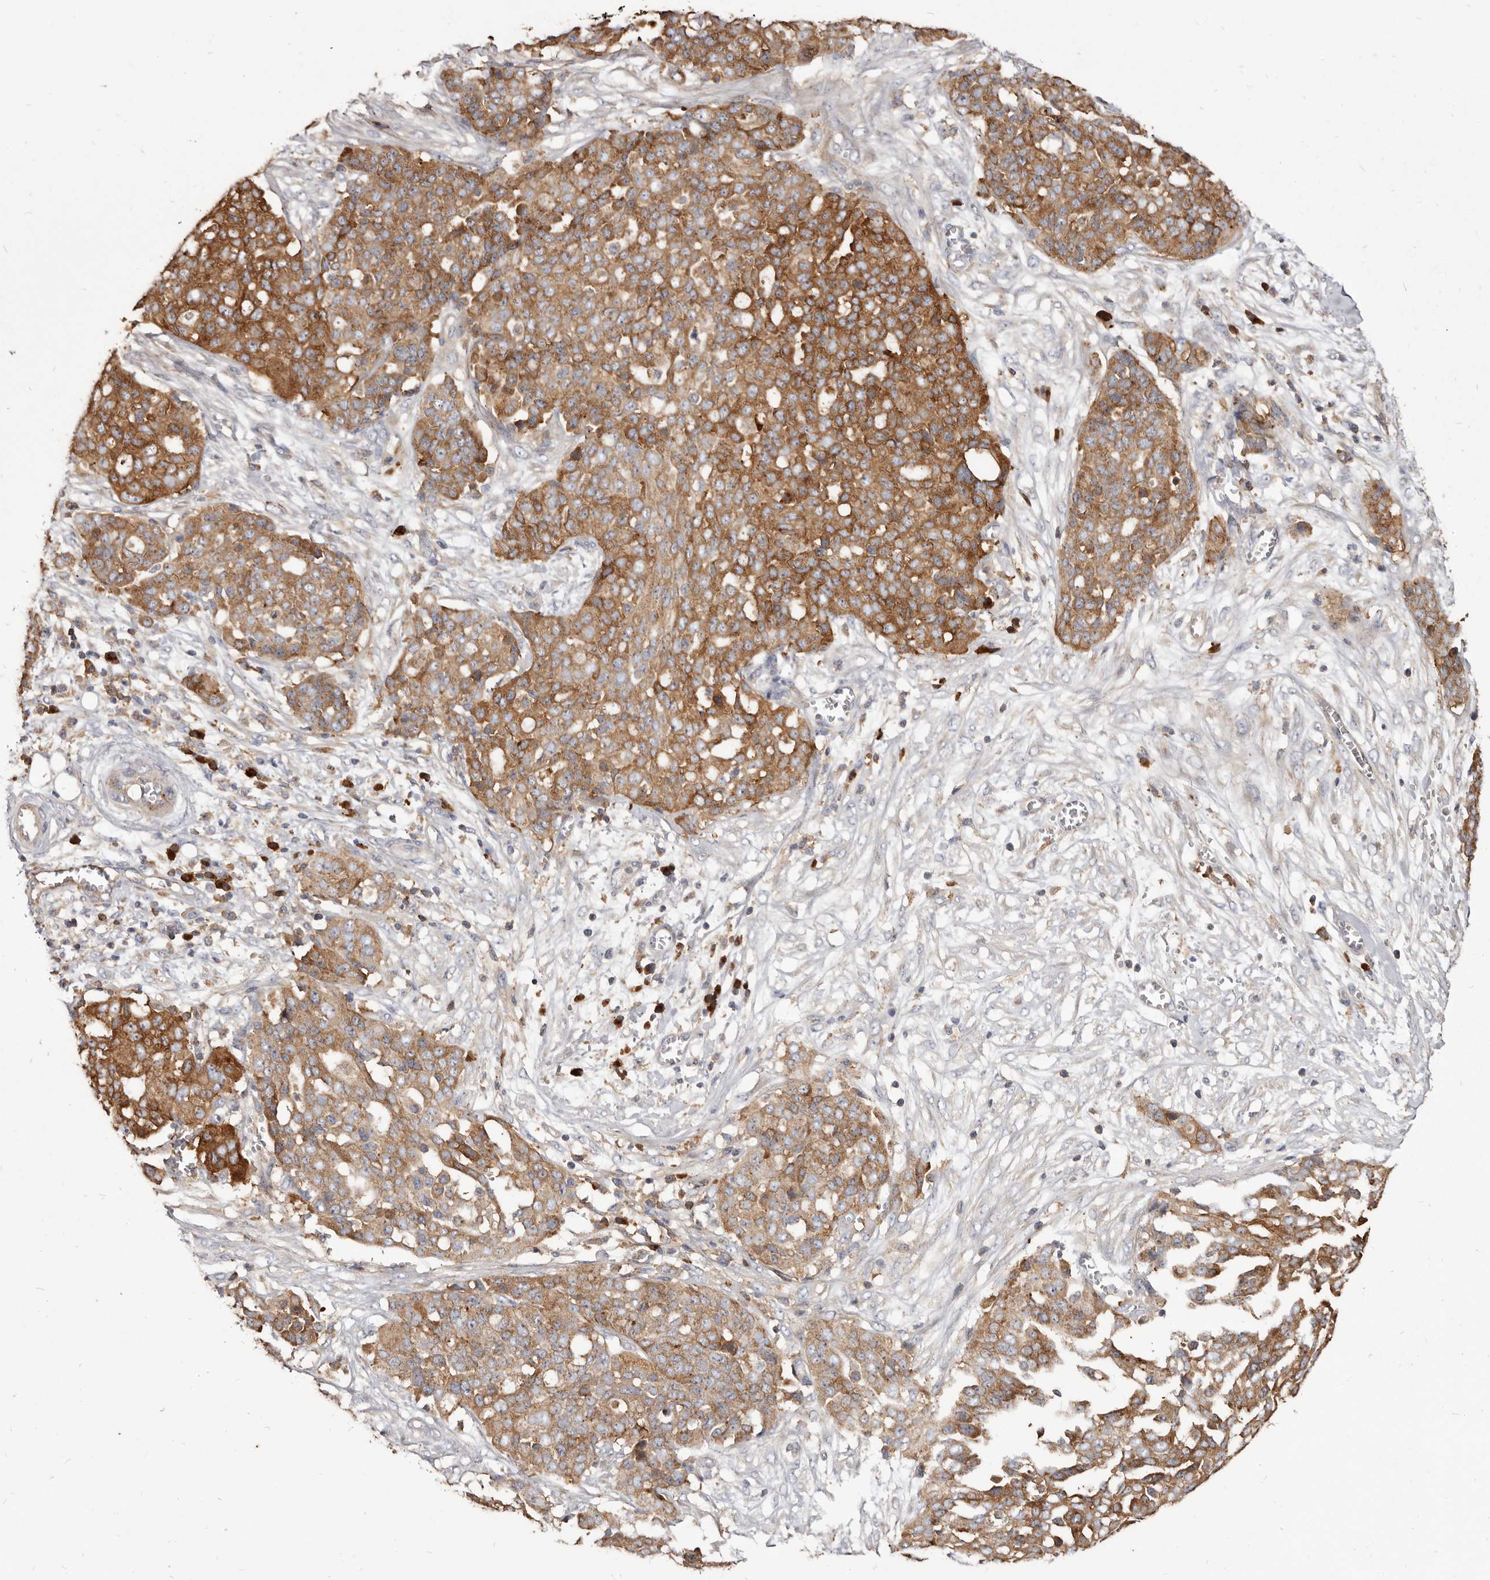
{"staining": {"intensity": "moderate", "quantity": ">75%", "location": "cytoplasmic/membranous"}, "tissue": "ovarian cancer", "cell_type": "Tumor cells", "image_type": "cancer", "snomed": [{"axis": "morphology", "description": "Cystadenocarcinoma, serous, NOS"}, {"axis": "topography", "description": "Soft tissue"}, {"axis": "topography", "description": "Ovary"}], "caption": "Immunohistochemistry of serous cystadenocarcinoma (ovarian) demonstrates medium levels of moderate cytoplasmic/membranous staining in approximately >75% of tumor cells. Nuclei are stained in blue.", "gene": "TPD52", "patient": {"sex": "female", "age": 57}}